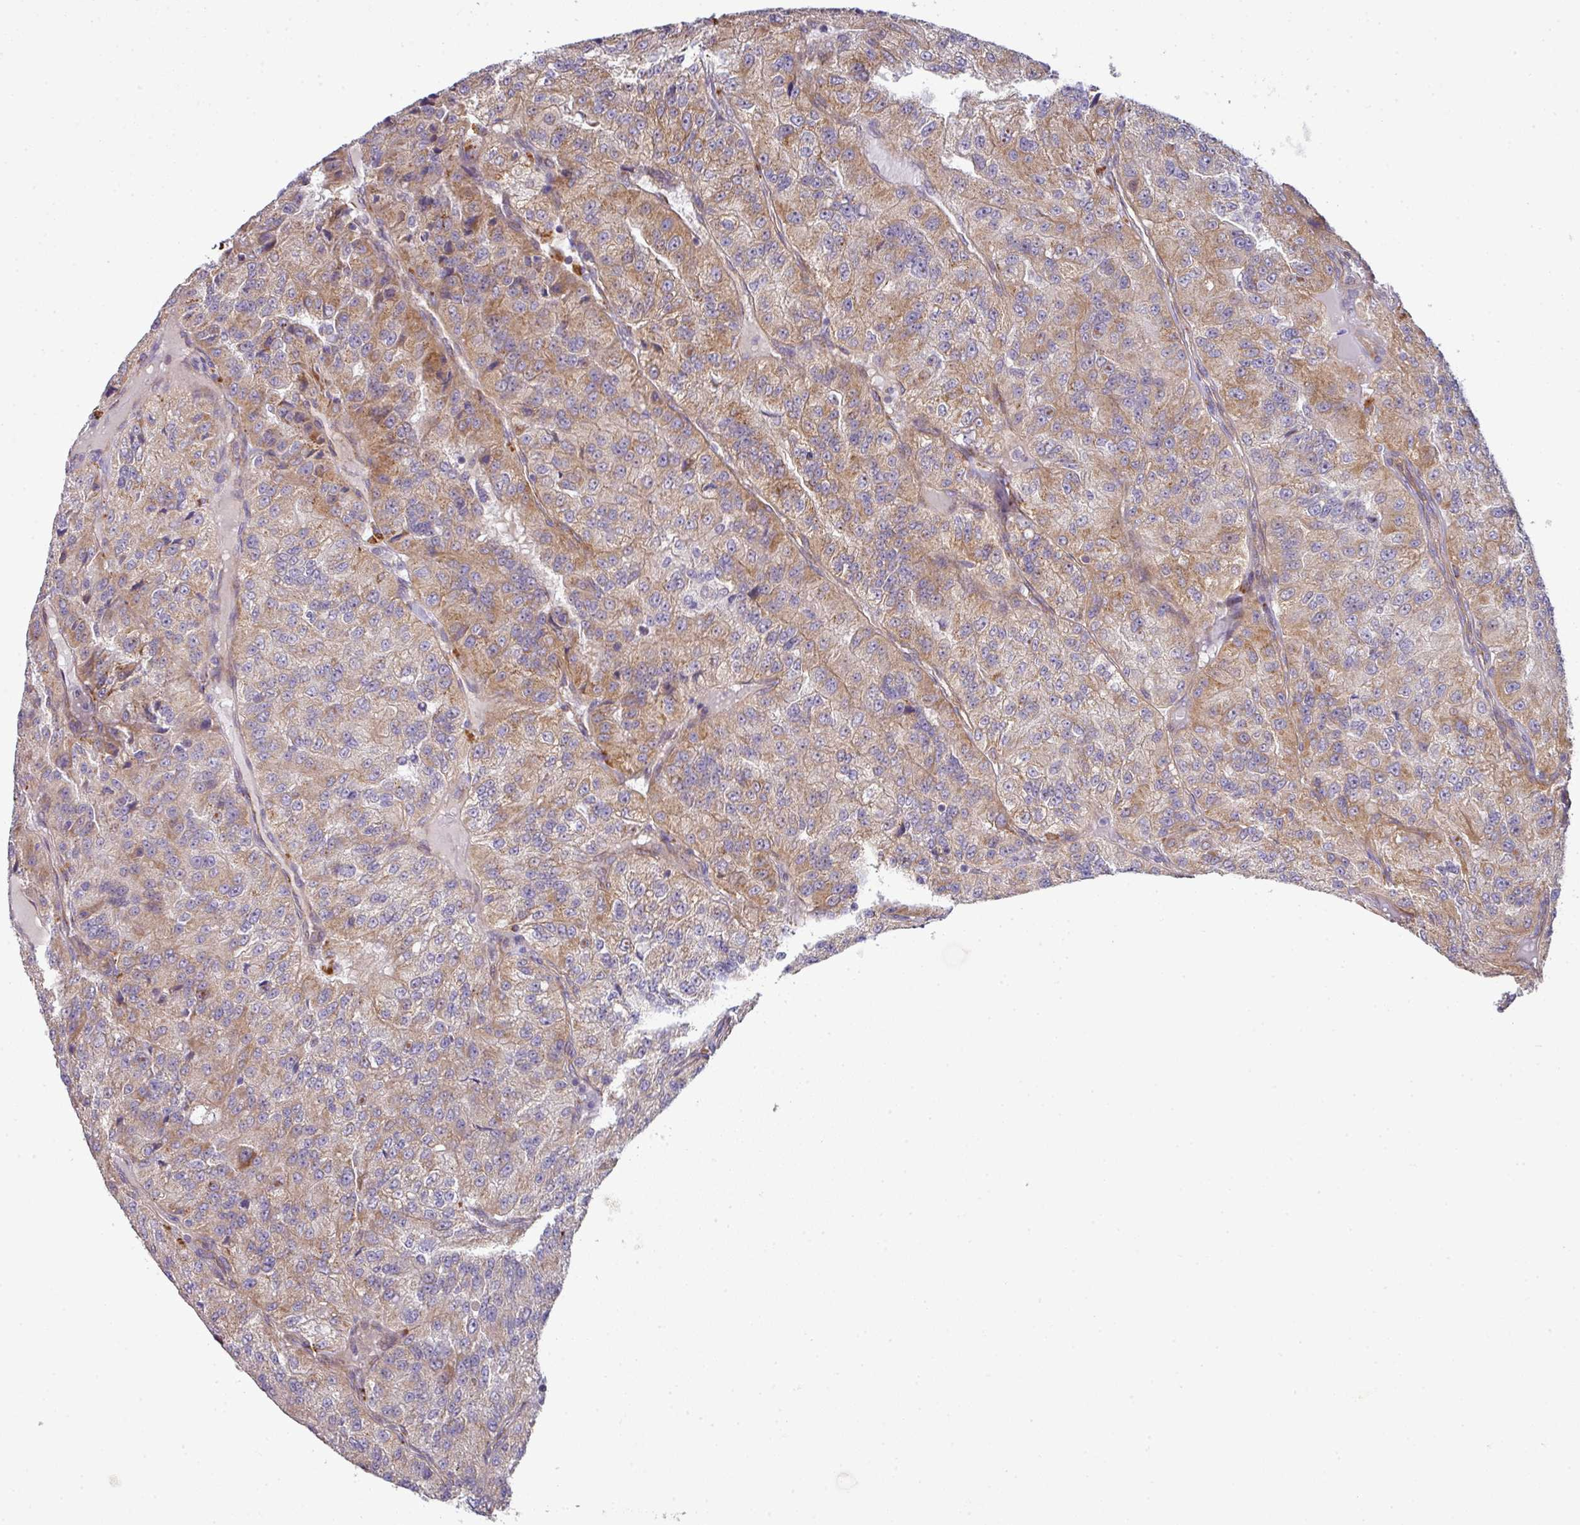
{"staining": {"intensity": "moderate", "quantity": "25%-75%", "location": "cytoplasmic/membranous"}, "tissue": "renal cancer", "cell_type": "Tumor cells", "image_type": "cancer", "snomed": [{"axis": "morphology", "description": "Adenocarcinoma, NOS"}, {"axis": "topography", "description": "Kidney"}], "caption": "Renal cancer (adenocarcinoma) stained with immunohistochemistry shows moderate cytoplasmic/membranous expression in about 25%-75% of tumor cells.", "gene": "TIMMDC1", "patient": {"sex": "female", "age": 63}}